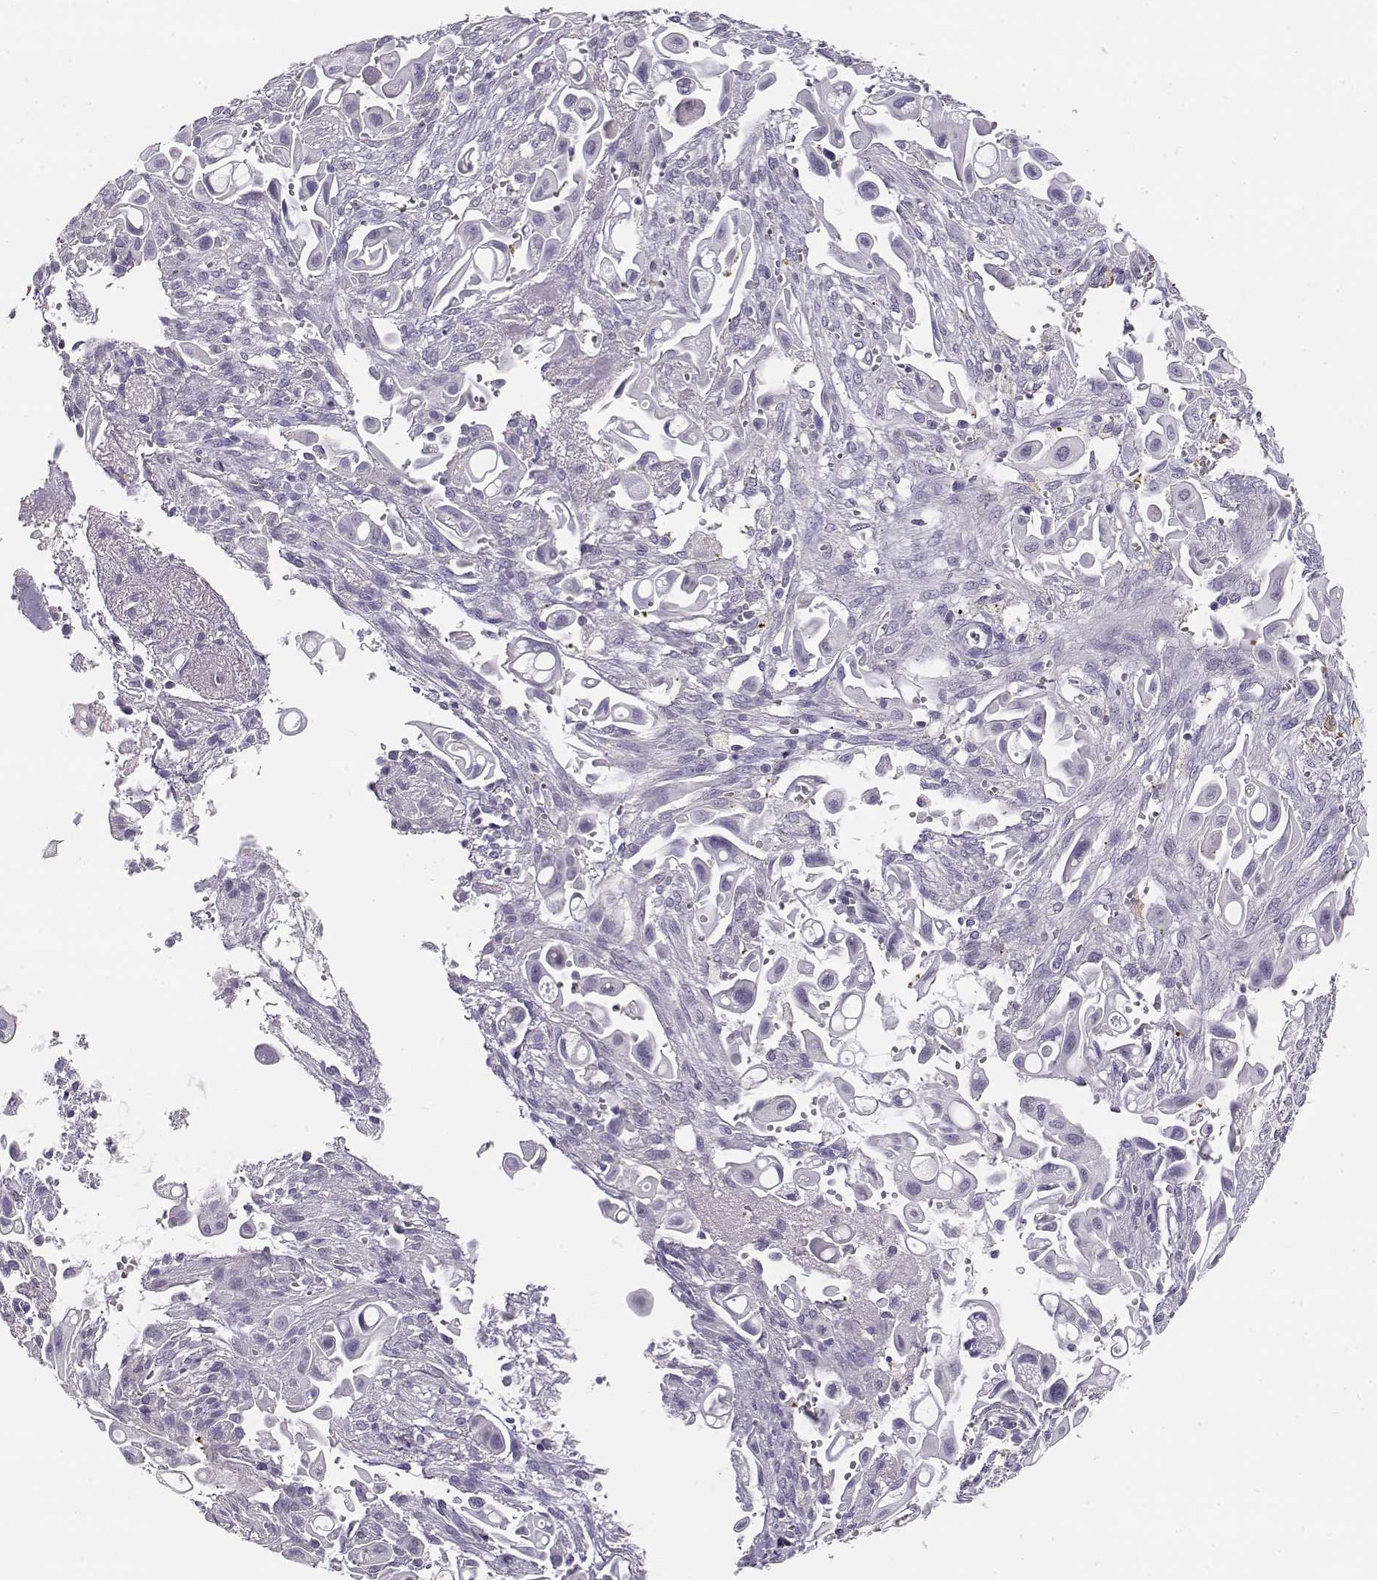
{"staining": {"intensity": "negative", "quantity": "none", "location": "none"}, "tissue": "pancreatic cancer", "cell_type": "Tumor cells", "image_type": "cancer", "snomed": [{"axis": "morphology", "description": "Adenocarcinoma, NOS"}, {"axis": "topography", "description": "Pancreas"}], "caption": "An immunohistochemistry (IHC) image of pancreatic adenocarcinoma is shown. There is no staining in tumor cells of pancreatic adenocarcinoma.", "gene": "NUTM1", "patient": {"sex": "male", "age": 50}}